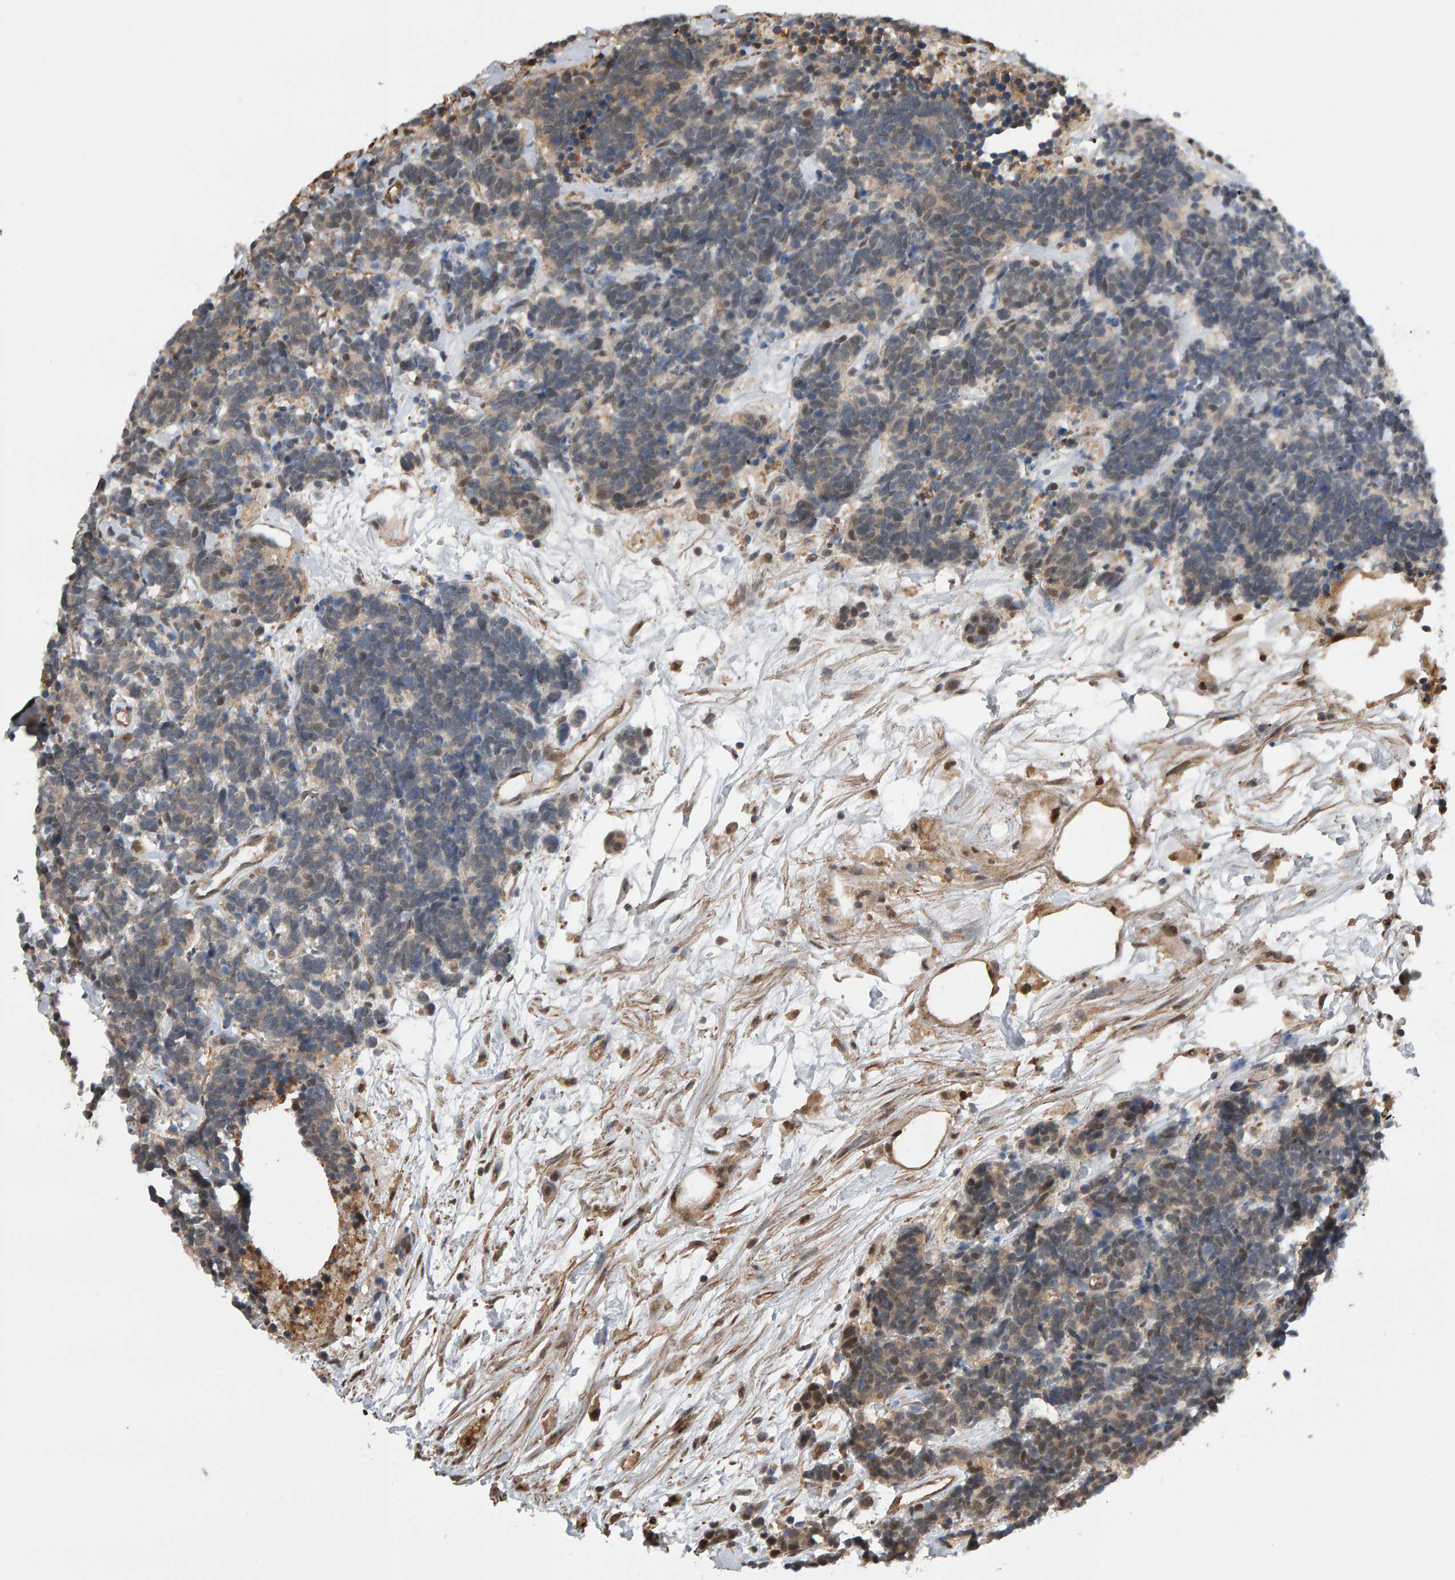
{"staining": {"intensity": "weak", "quantity": "25%-75%", "location": "cytoplasmic/membranous"}, "tissue": "carcinoid", "cell_type": "Tumor cells", "image_type": "cancer", "snomed": [{"axis": "morphology", "description": "Carcinoma, NOS"}, {"axis": "morphology", "description": "Carcinoid, malignant, NOS"}, {"axis": "topography", "description": "Urinary bladder"}], "caption": "Carcinoid stained for a protein (brown) displays weak cytoplasmic/membranous positive expression in approximately 25%-75% of tumor cells.", "gene": "COASY", "patient": {"sex": "male", "age": 57}}